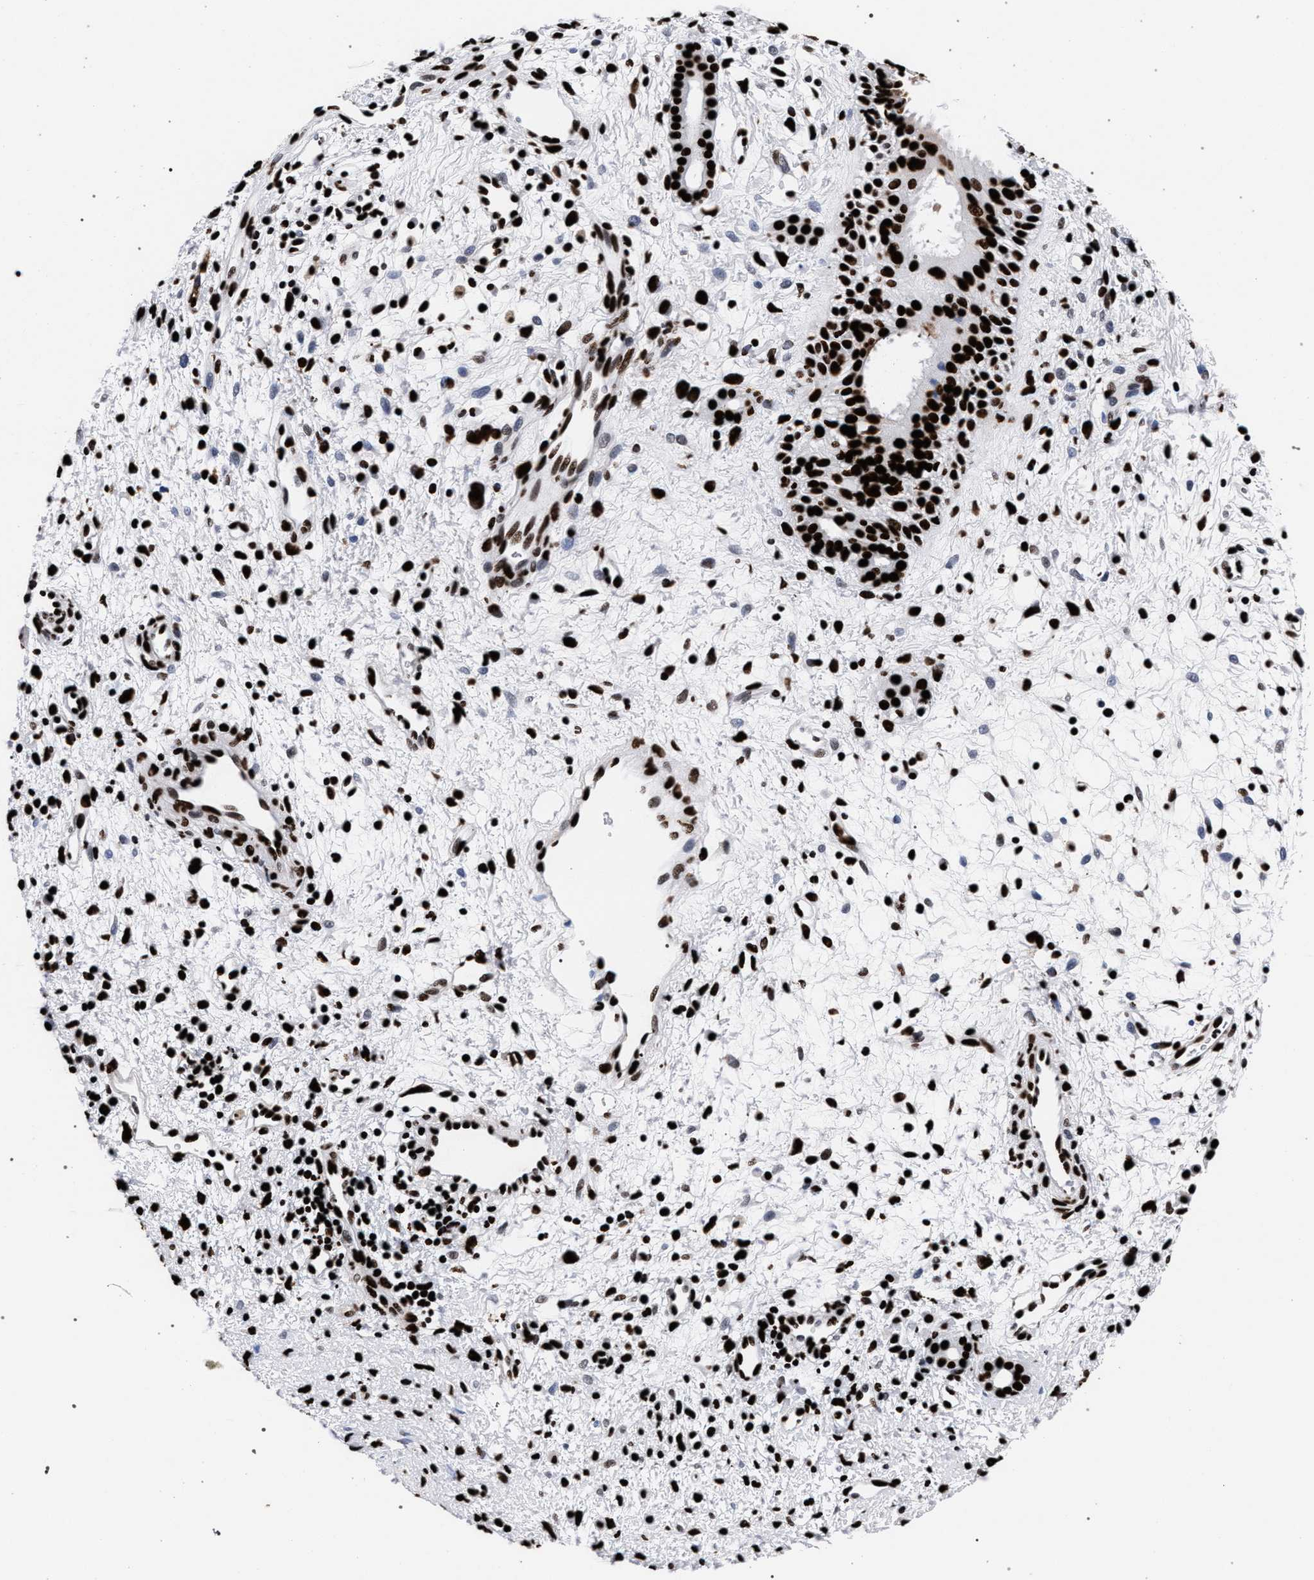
{"staining": {"intensity": "strong", "quantity": ">75%", "location": "nuclear"}, "tissue": "nasopharynx", "cell_type": "Respiratory epithelial cells", "image_type": "normal", "snomed": [{"axis": "morphology", "description": "Normal tissue, NOS"}, {"axis": "topography", "description": "Nasopharynx"}], "caption": "Immunohistochemical staining of normal nasopharynx shows strong nuclear protein positivity in approximately >75% of respiratory epithelial cells.", "gene": "HNRNPA1", "patient": {"sex": "male", "age": 22}}